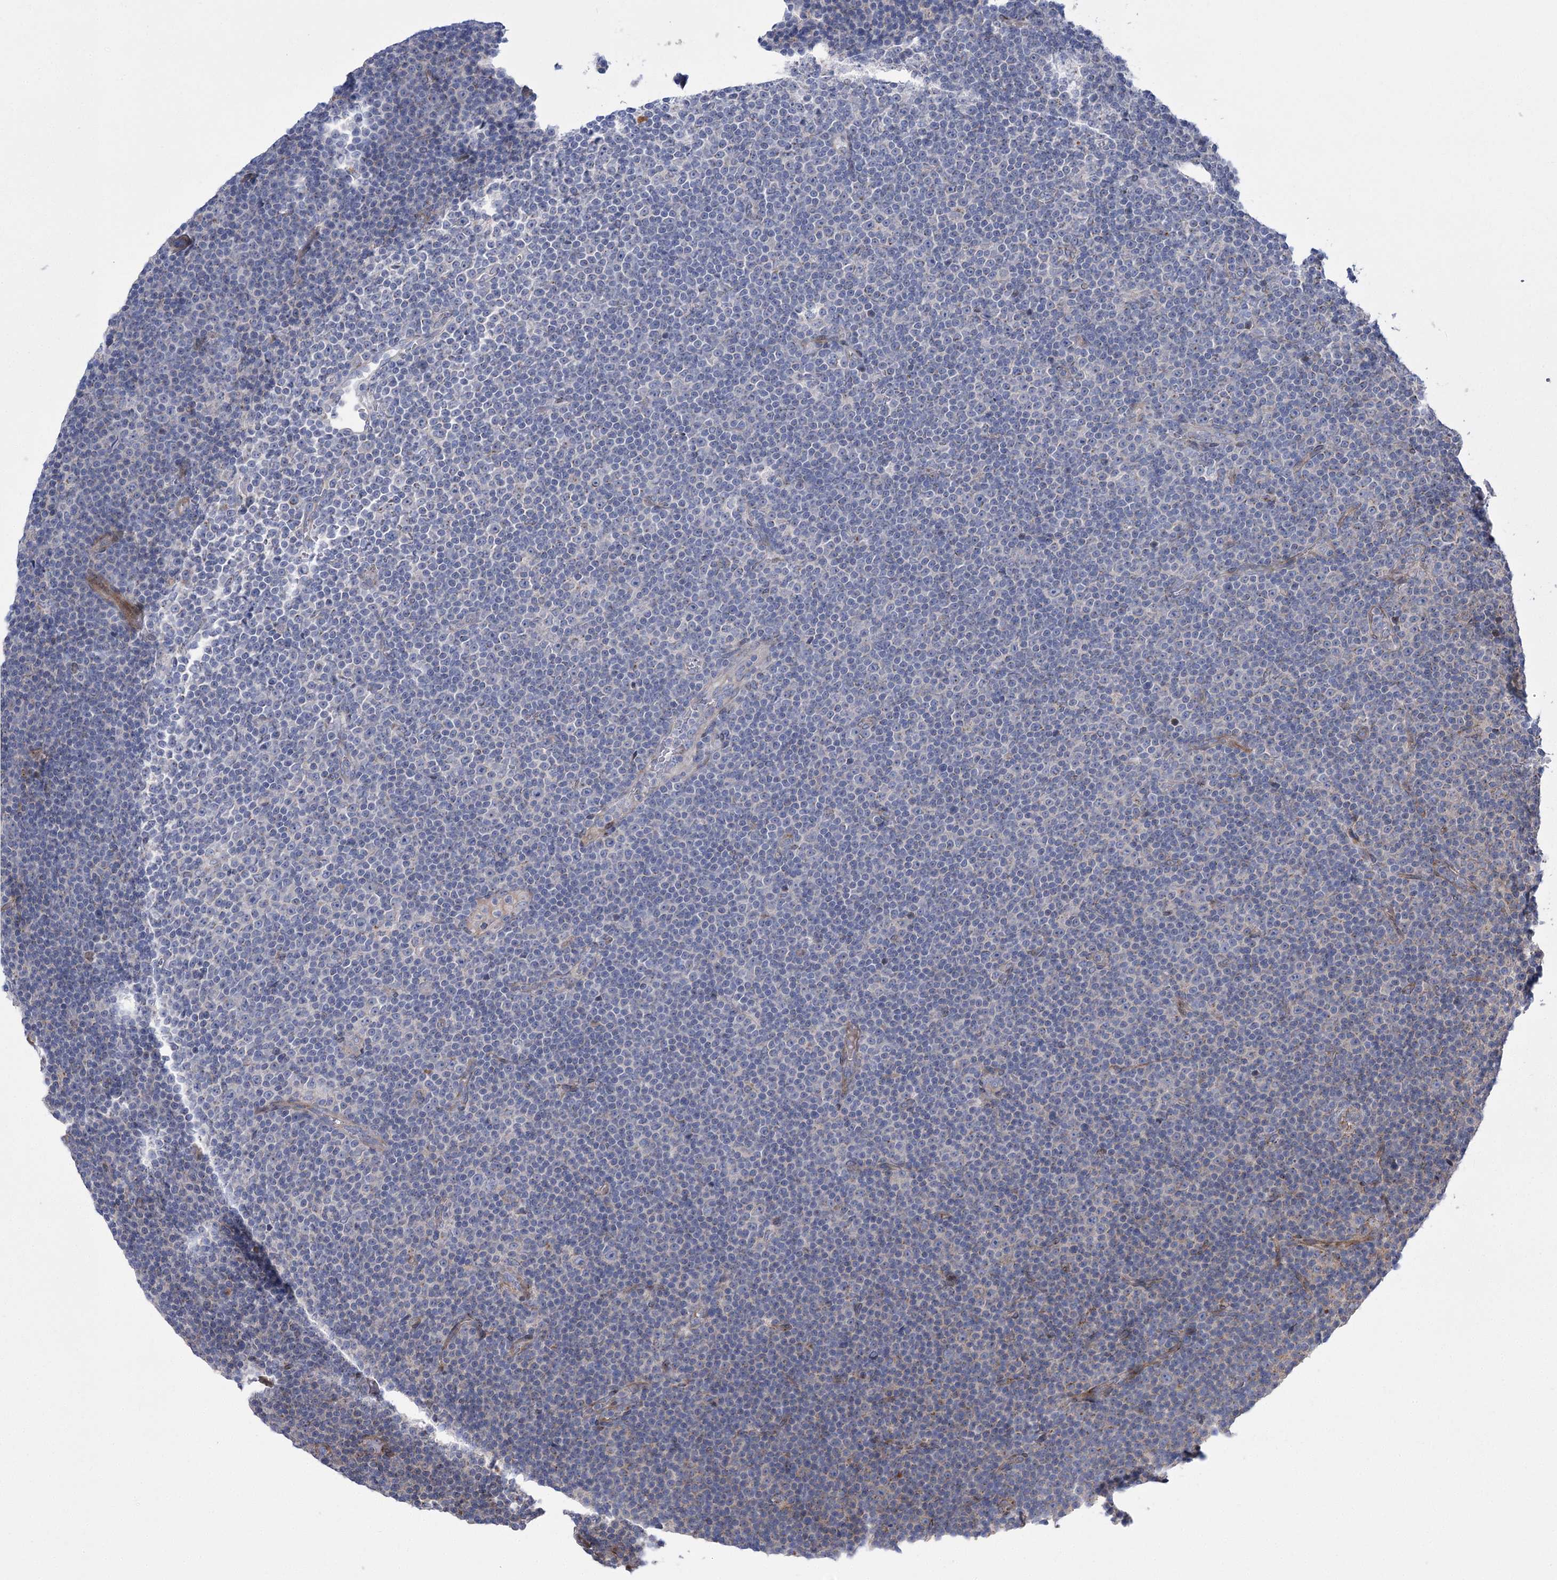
{"staining": {"intensity": "negative", "quantity": "none", "location": "none"}, "tissue": "lymphoma", "cell_type": "Tumor cells", "image_type": "cancer", "snomed": [{"axis": "morphology", "description": "Malignant lymphoma, non-Hodgkin's type, Low grade"}, {"axis": "topography", "description": "Lymph node"}], "caption": "Protein analysis of low-grade malignant lymphoma, non-Hodgkin's type reveals no significant positivity in tumor cells. (DAB immunohistochemistry (IHC), high magnification).", "gene": "NME7", "patient": {"sex": "female", "age": 67}}